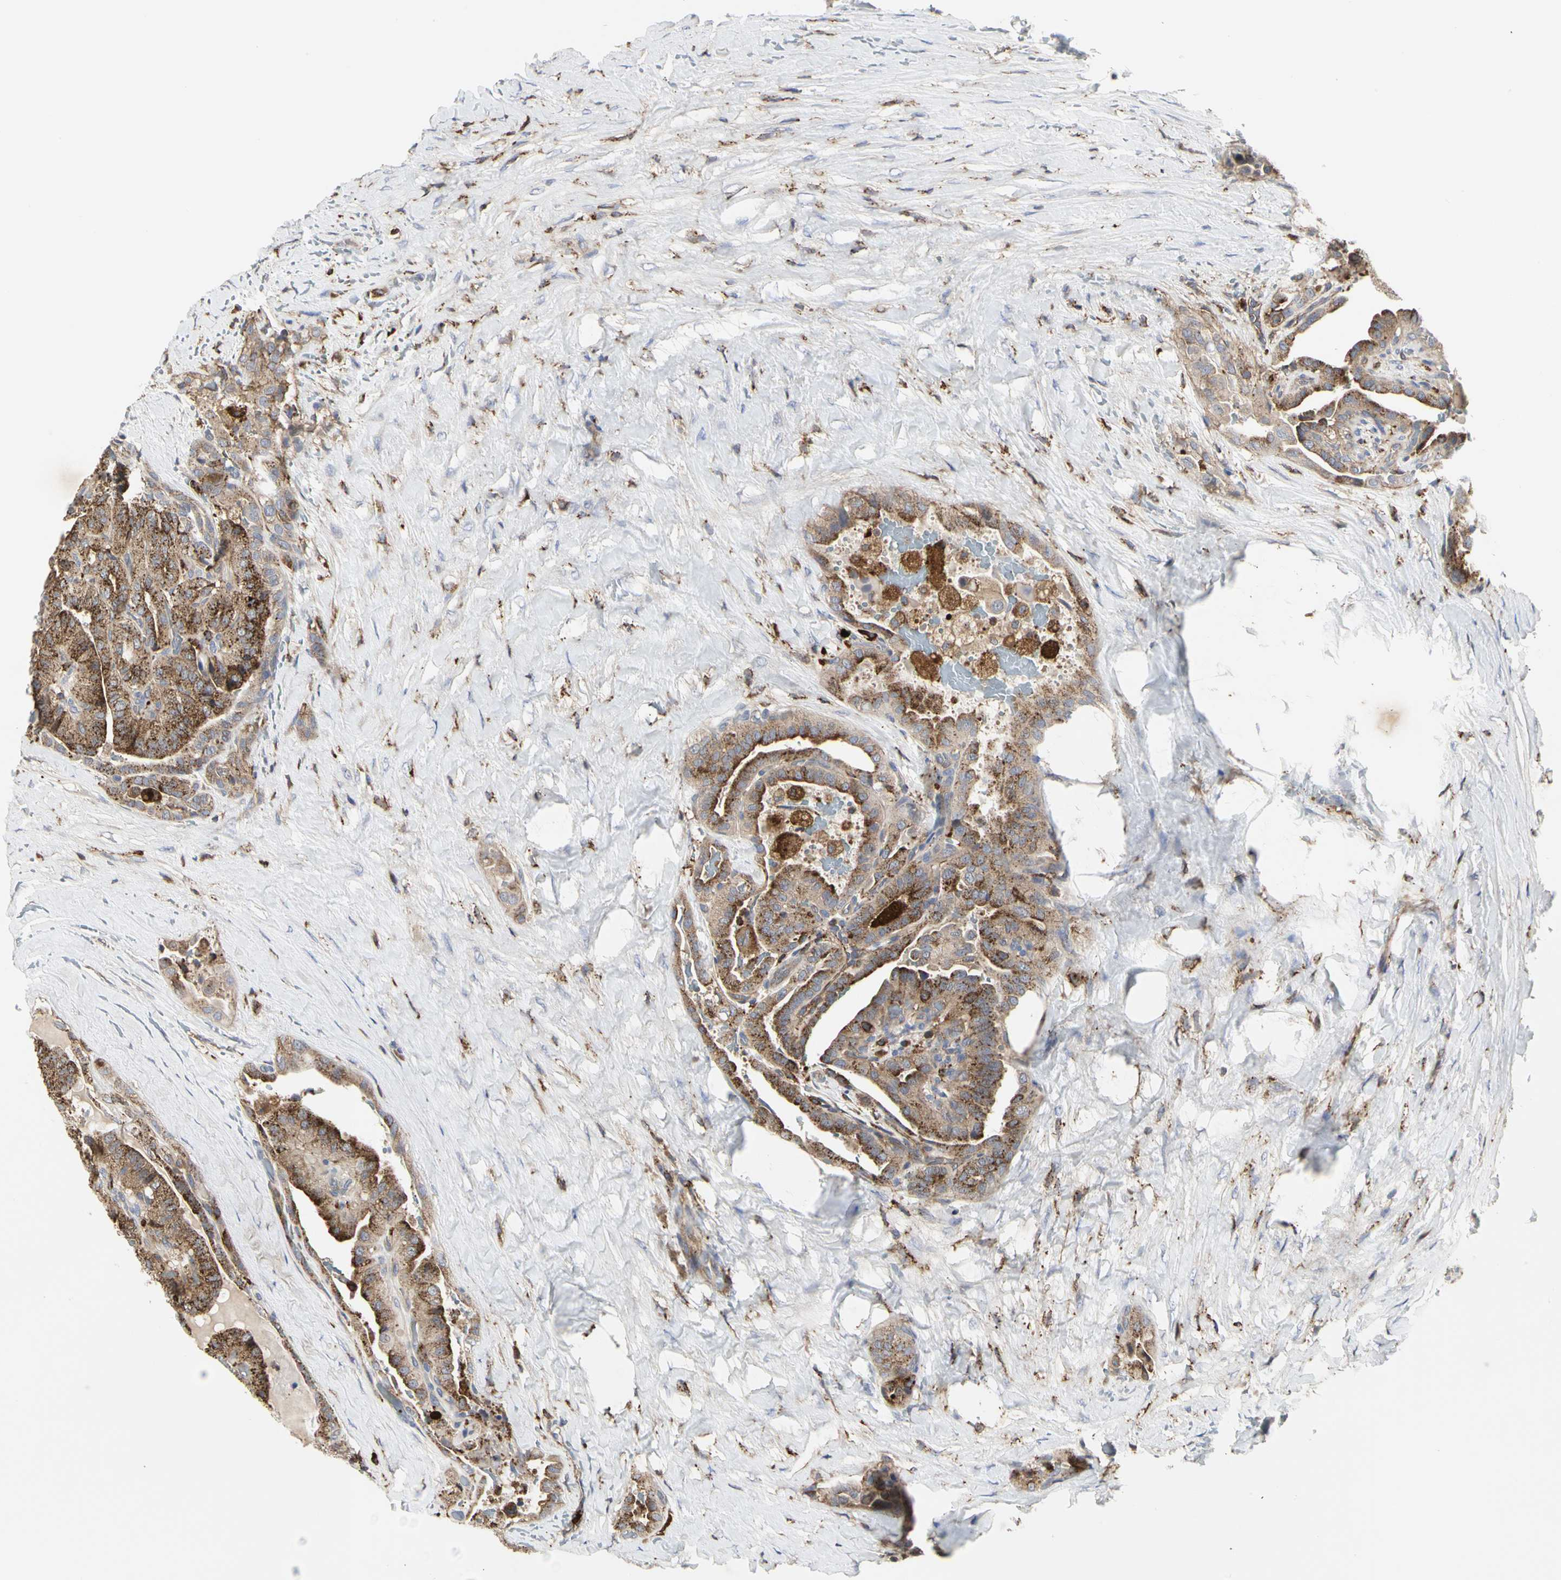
{"staining": {"intensity": "moderate", "quantity": ">75%", "location": "cytoplasmic/membranous"}, "tissue": "thyroid cancer", "cell_type": "Tumor cells", "image_type": "cancer", "snomed": [{"axis": "morphology", "description": "Papillary adenocarcinoma, NOS"}, {"axis": "topography", "description": "Thyroid gland"}], "caption": "Thyroid cancer stained with a protein marker shows moderate staining in tumor cells.", "gene": "NAPG", "patient": {"sex": "male", "age": 77}}